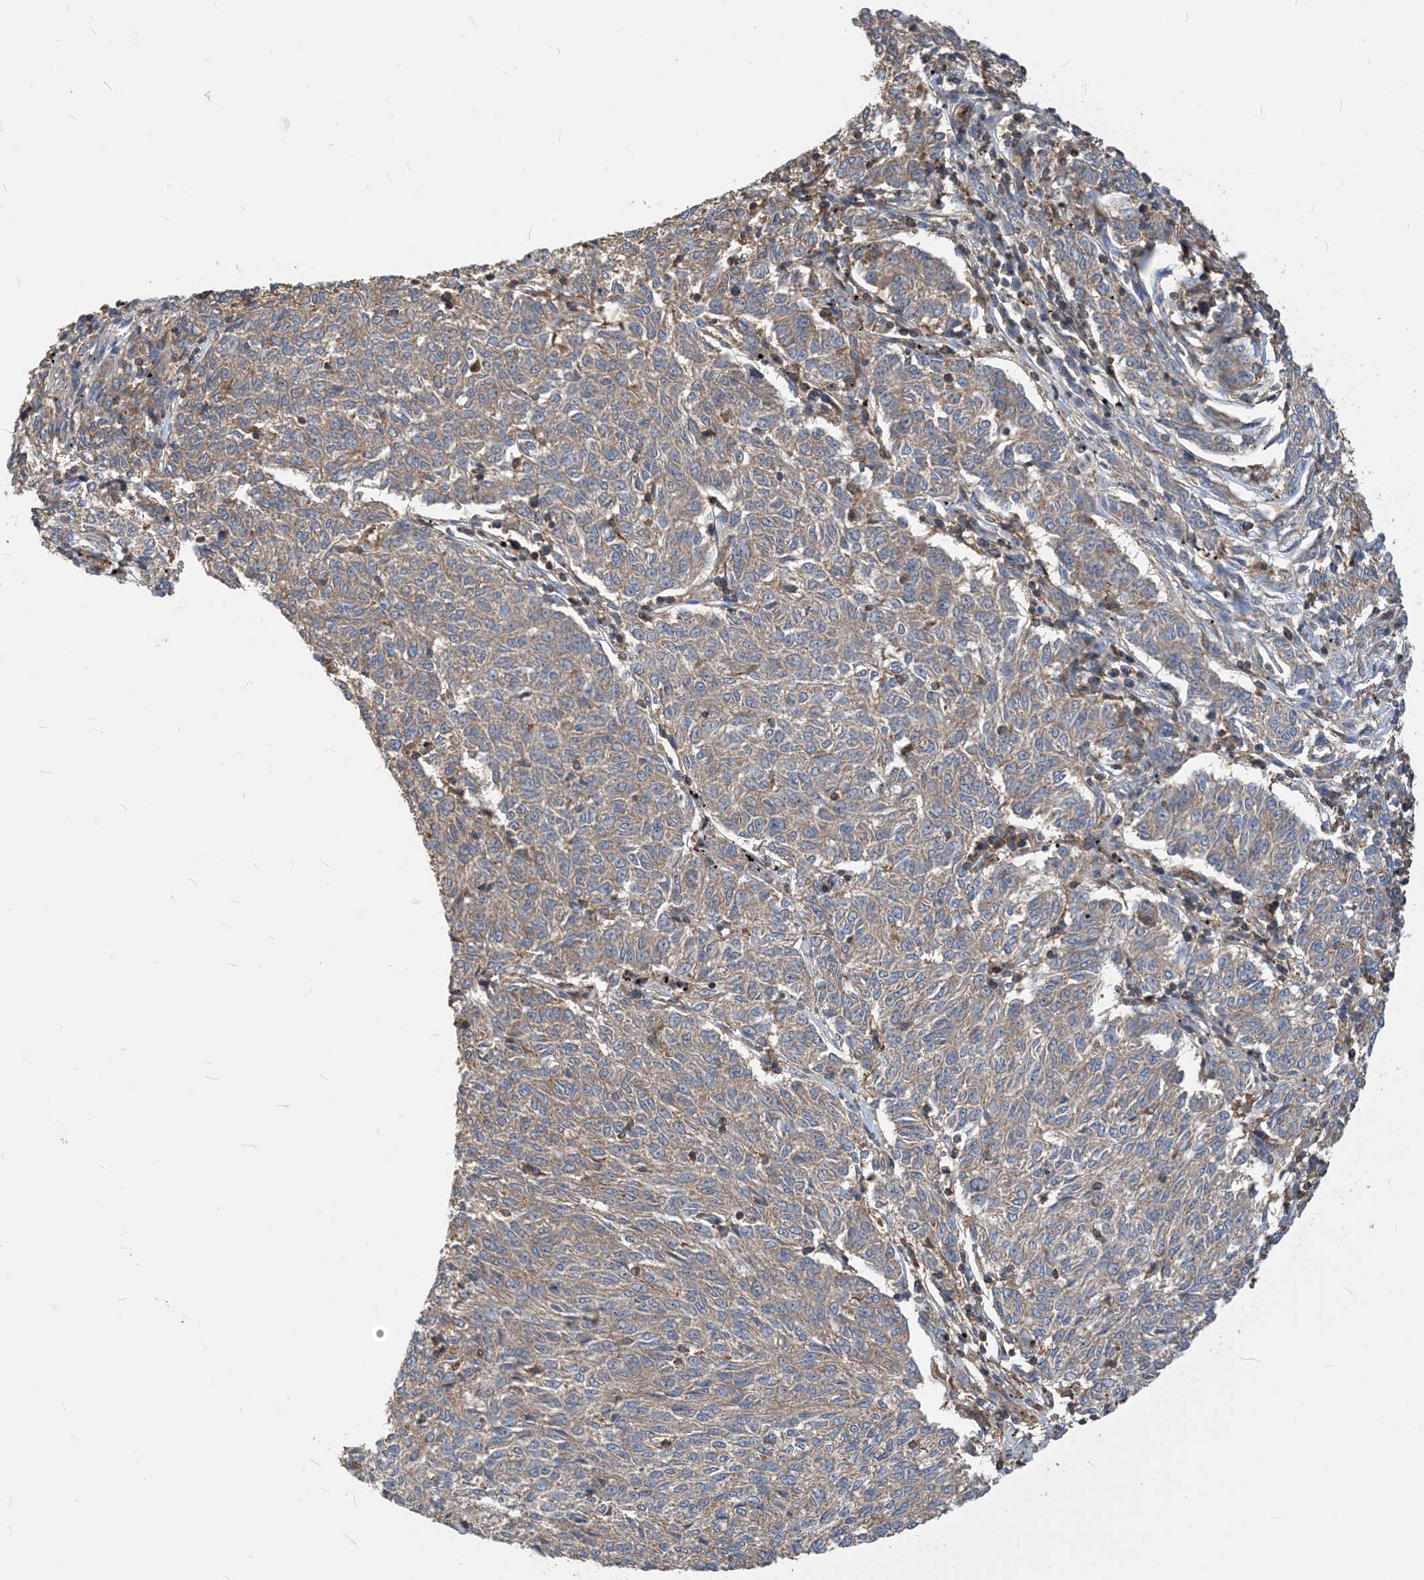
{"staining": {"intensity": "weak", "quantity": "25%-75%", "location": "cytoplasmic/membranous"}, "tissue": "melanoma", "cell_type": "Tumor cells", "image_type": "cancer", "snomed": [{"axis": "morphology", "description": "Malignant melanoma, NOS"}, {"axis": "topography", "description": "Skin"}], "caption": "Malignant melanoma stained for a protein demonstrates weak cytoplasmic/membranous positivity in tumor cells.", "gene": "PARVG", "patient": {"sex": "female", "age": 72}}